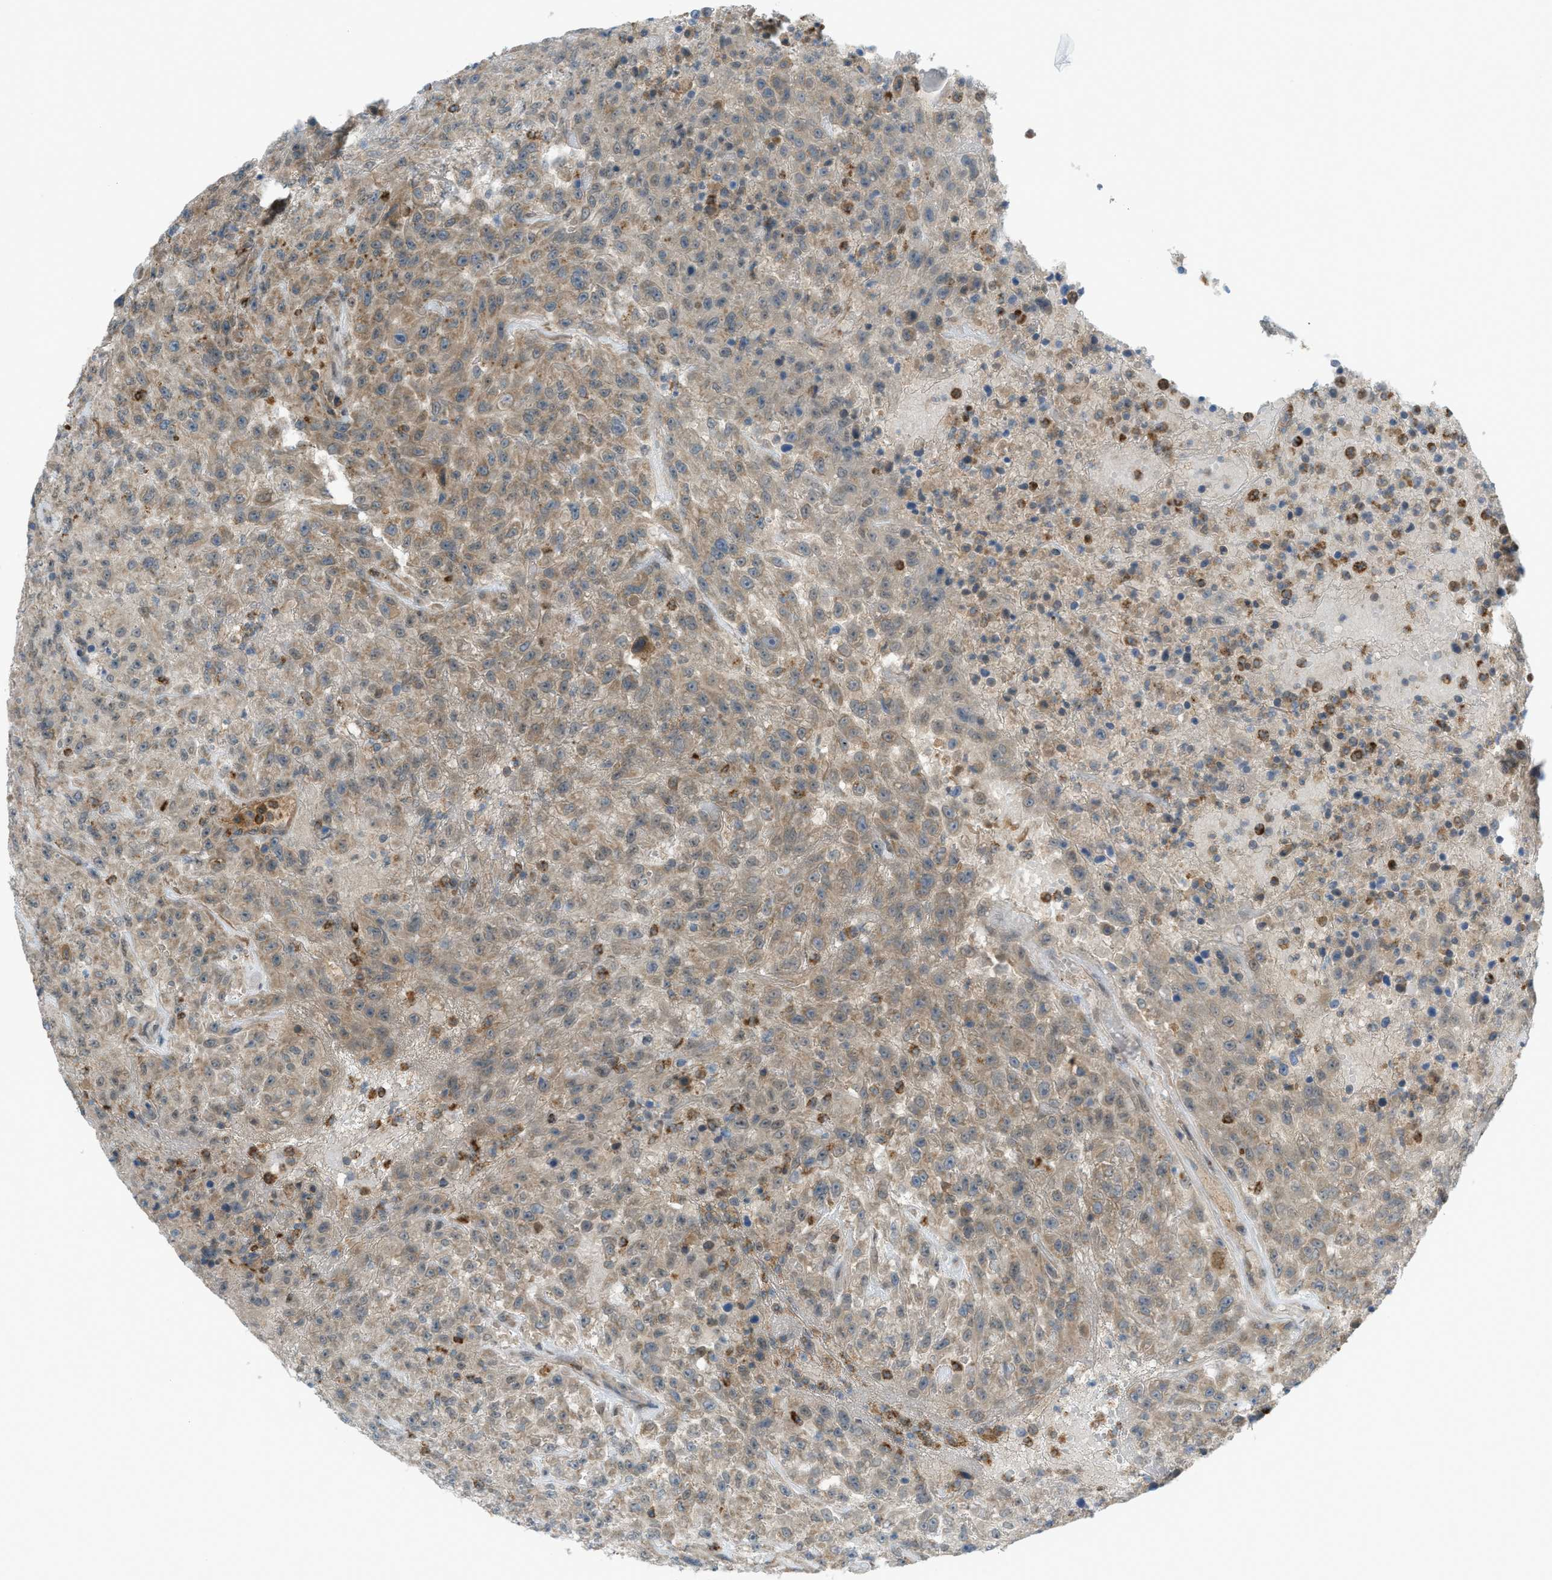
{"staining": {"intensity": "moderate", "quantity": ">75%", "location": "cytoplasmic/membranous"}, "tissue": "urothelial cancer", "cell_type": "Tumor cells", "image_type": "cancer", "snomed": [{"axis": "morphology", "description": "Urothelial carcinoma, High grade"}, {"axis": "topography", "description": "Urinary bladder"}], "caption": "Protein staining of high-grade urothelial carcinoma tissue shows moderate cytoplasmic/membranous staining in approximately >75% of tumor cells.", "gene": "DYRK1A", "patient": {"sex": "male", "age": 46}}